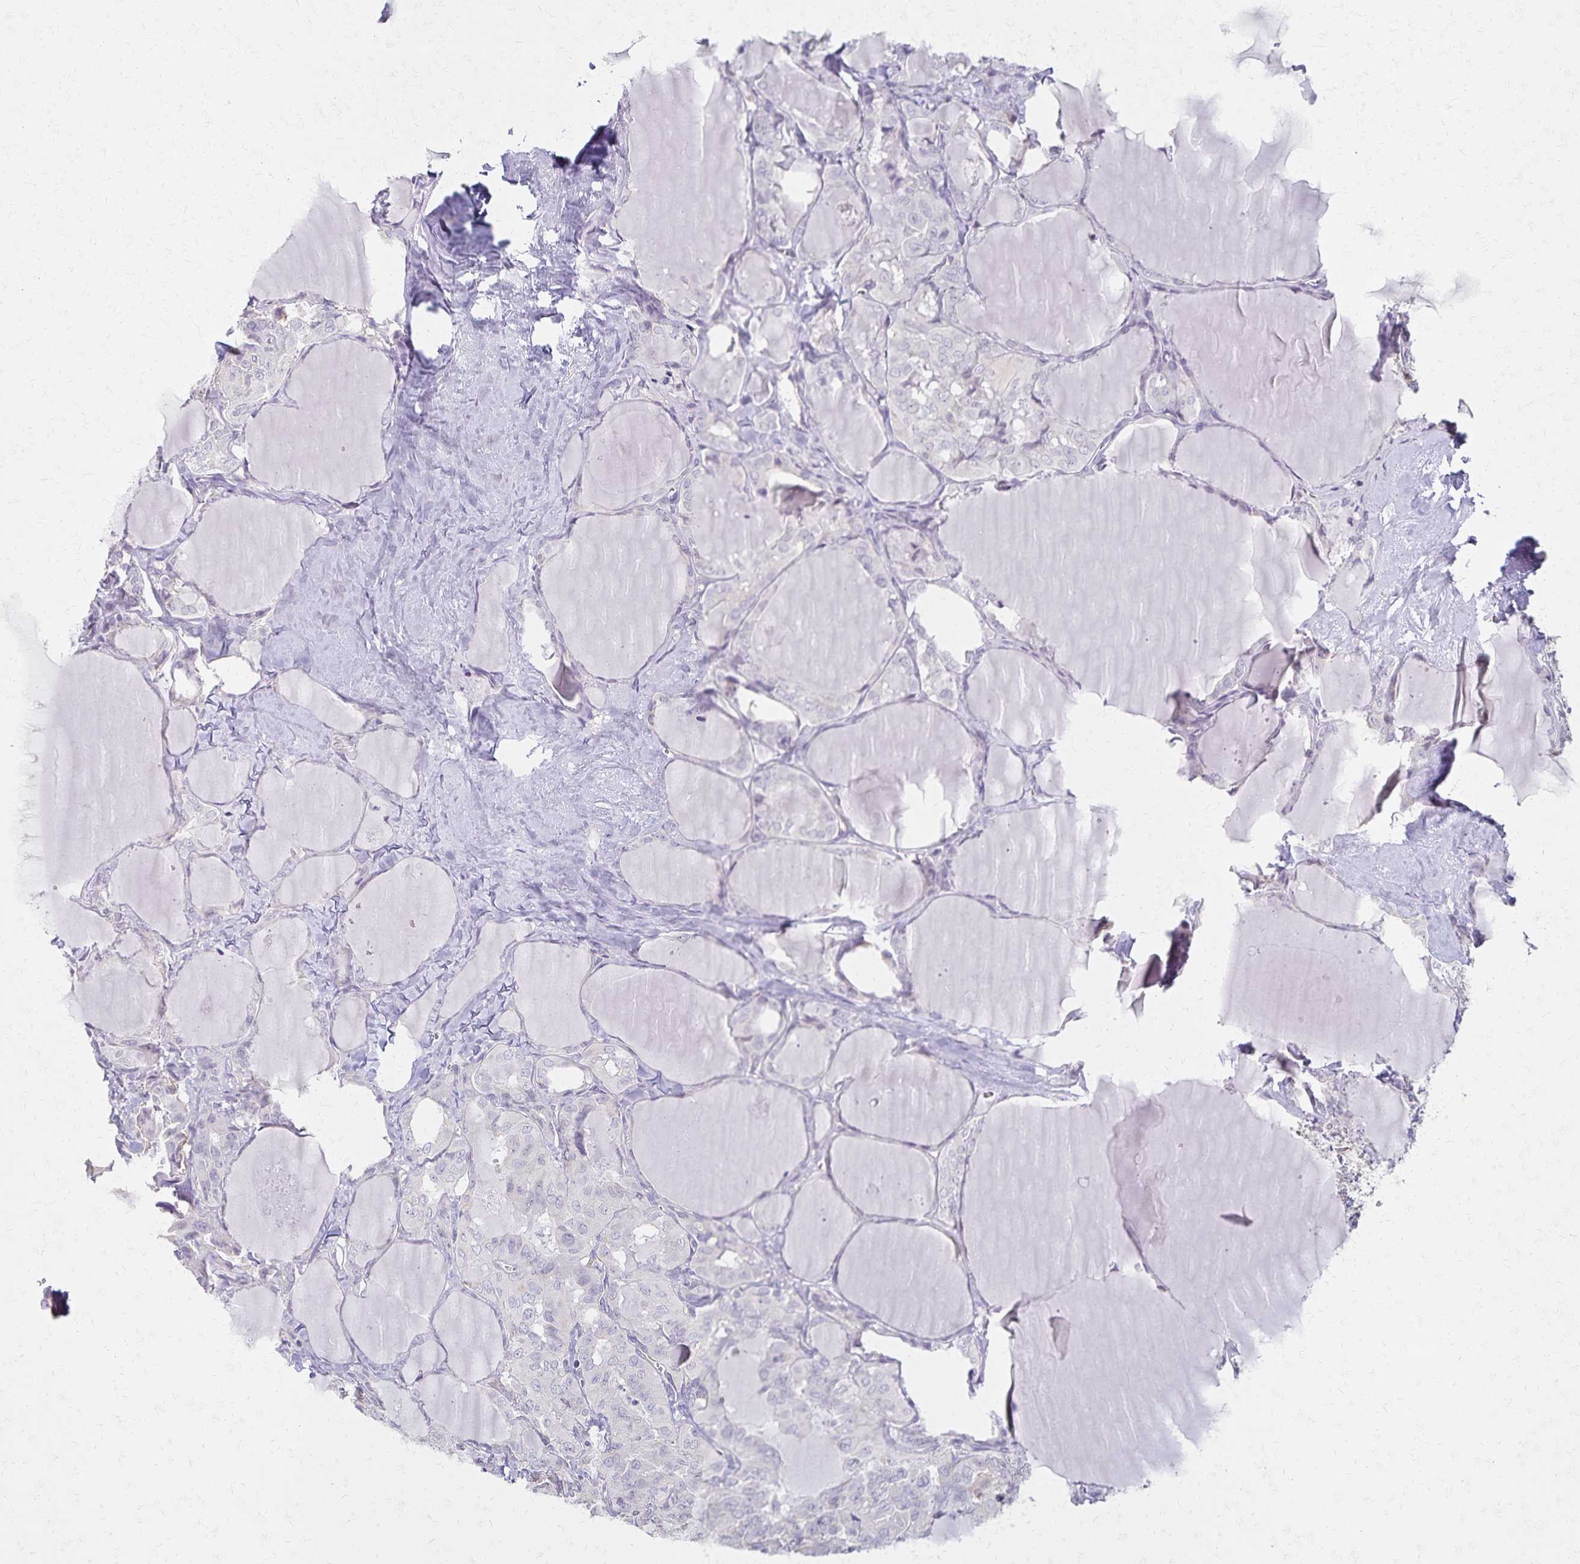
{"staining": {"intensity": "negative", "quantity": "none", "location": "none"}, "tissue": "thyroid cancer", "cell_type": "Tumor cells", "image_type": "cancer", "snomed": [{"axis": "morphology", "description": "Papillary adenocarcinoma, NOS"}, {"axis": "topography", "description": "Thyroid gland"}], "caption": "Immunohistochemical staining of human thyroid cancer reveals no significant staining in tumor cells.", "gene": "KISS1", "patient": {"sex": "male", "age": 30}}